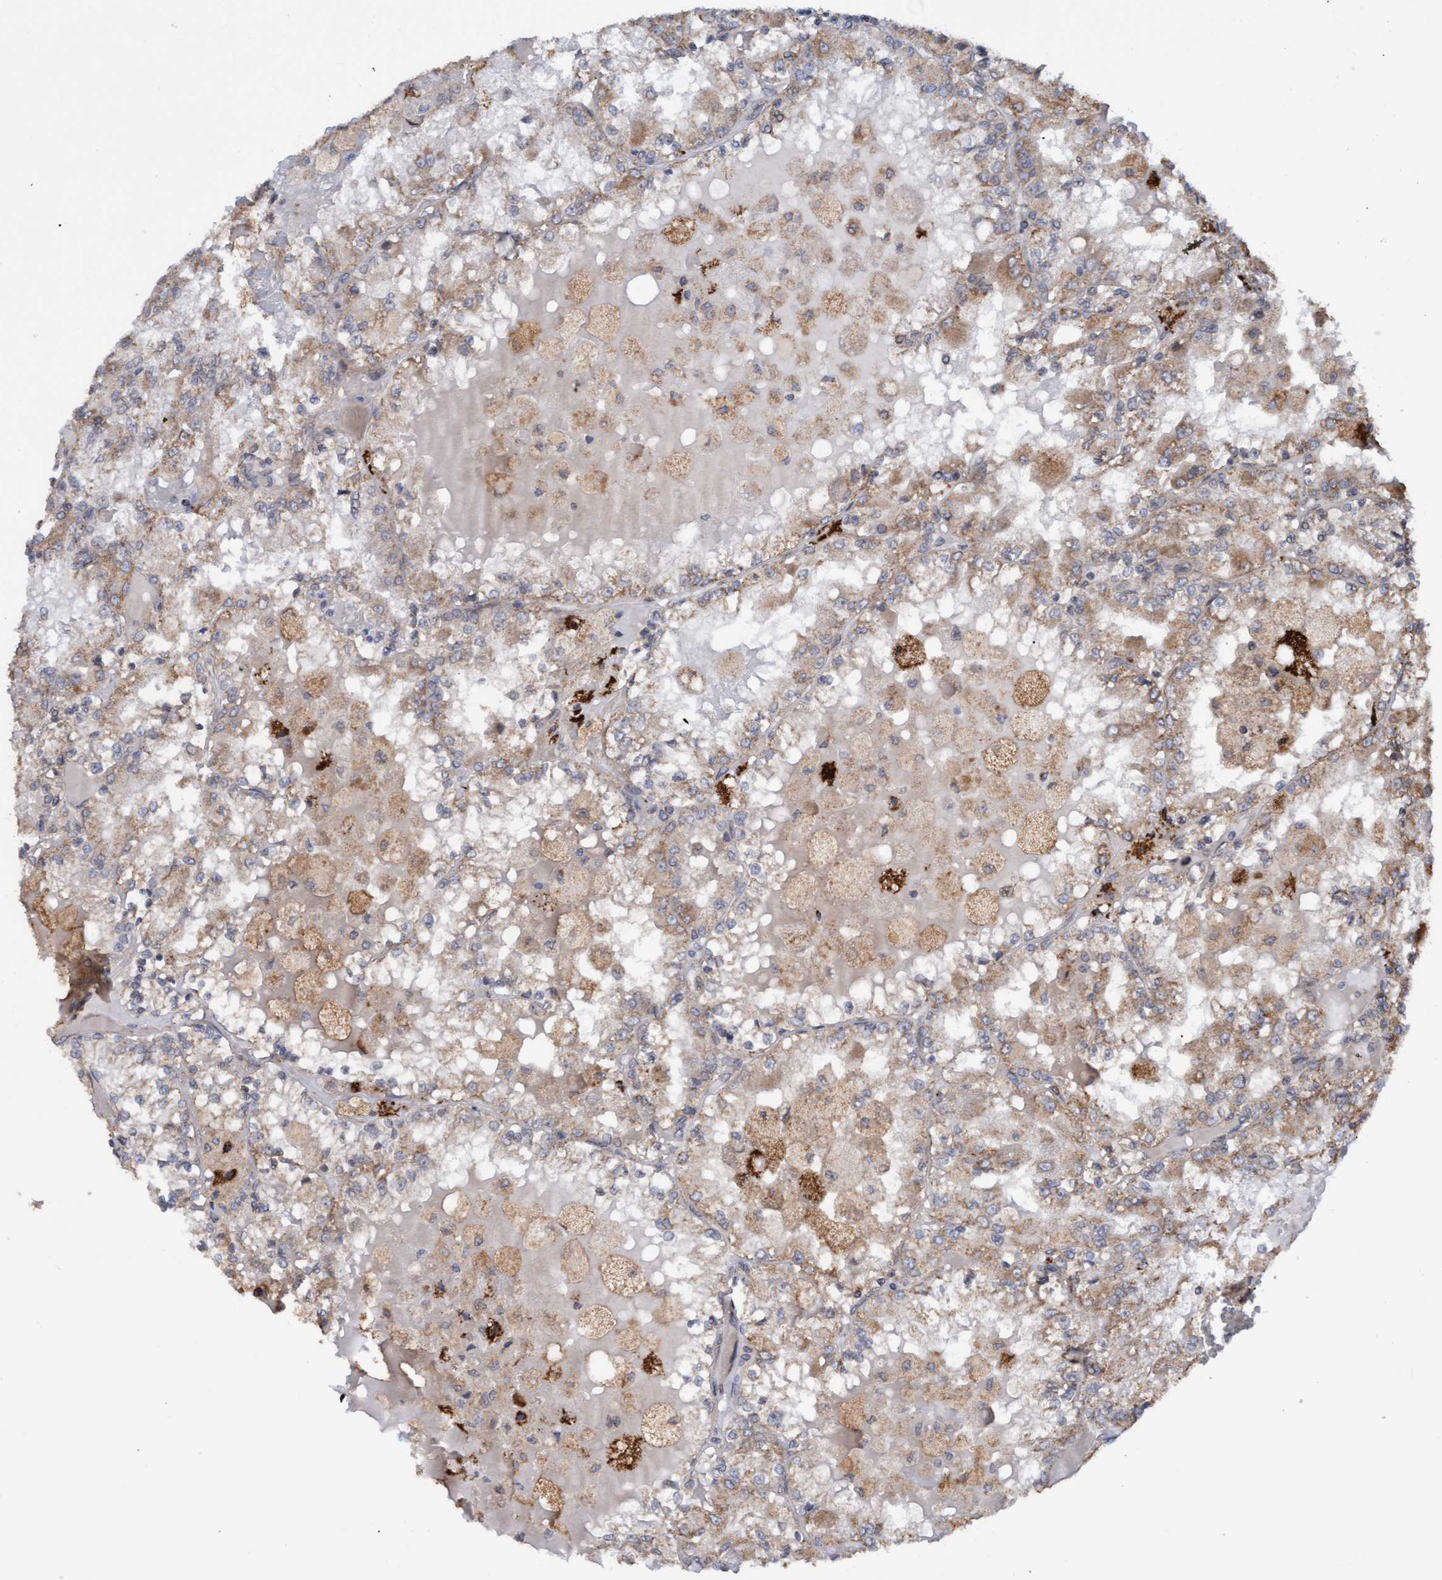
{"staining": {"intensity": "weak", "quantity": ">75%", "location": "cytoplasmic/membranous"}, "tissue": "renal cancer", "cell_type": "Tumor cells", "image_type": "cancer", "snomed": [{"axis": "morphology", "description": "Adenocarcinoma, NOS"}, {"axis": "topography", "description": "Kidney"}], "caption": "Human renal cancer (adenocarcinoma) stained for a protein (brown) displays weak cytoplasmic/membranous positive expression in about >75% of tumor cells.", "gene": "MGLL", "patient": {"sex": "female", "age": 56}}